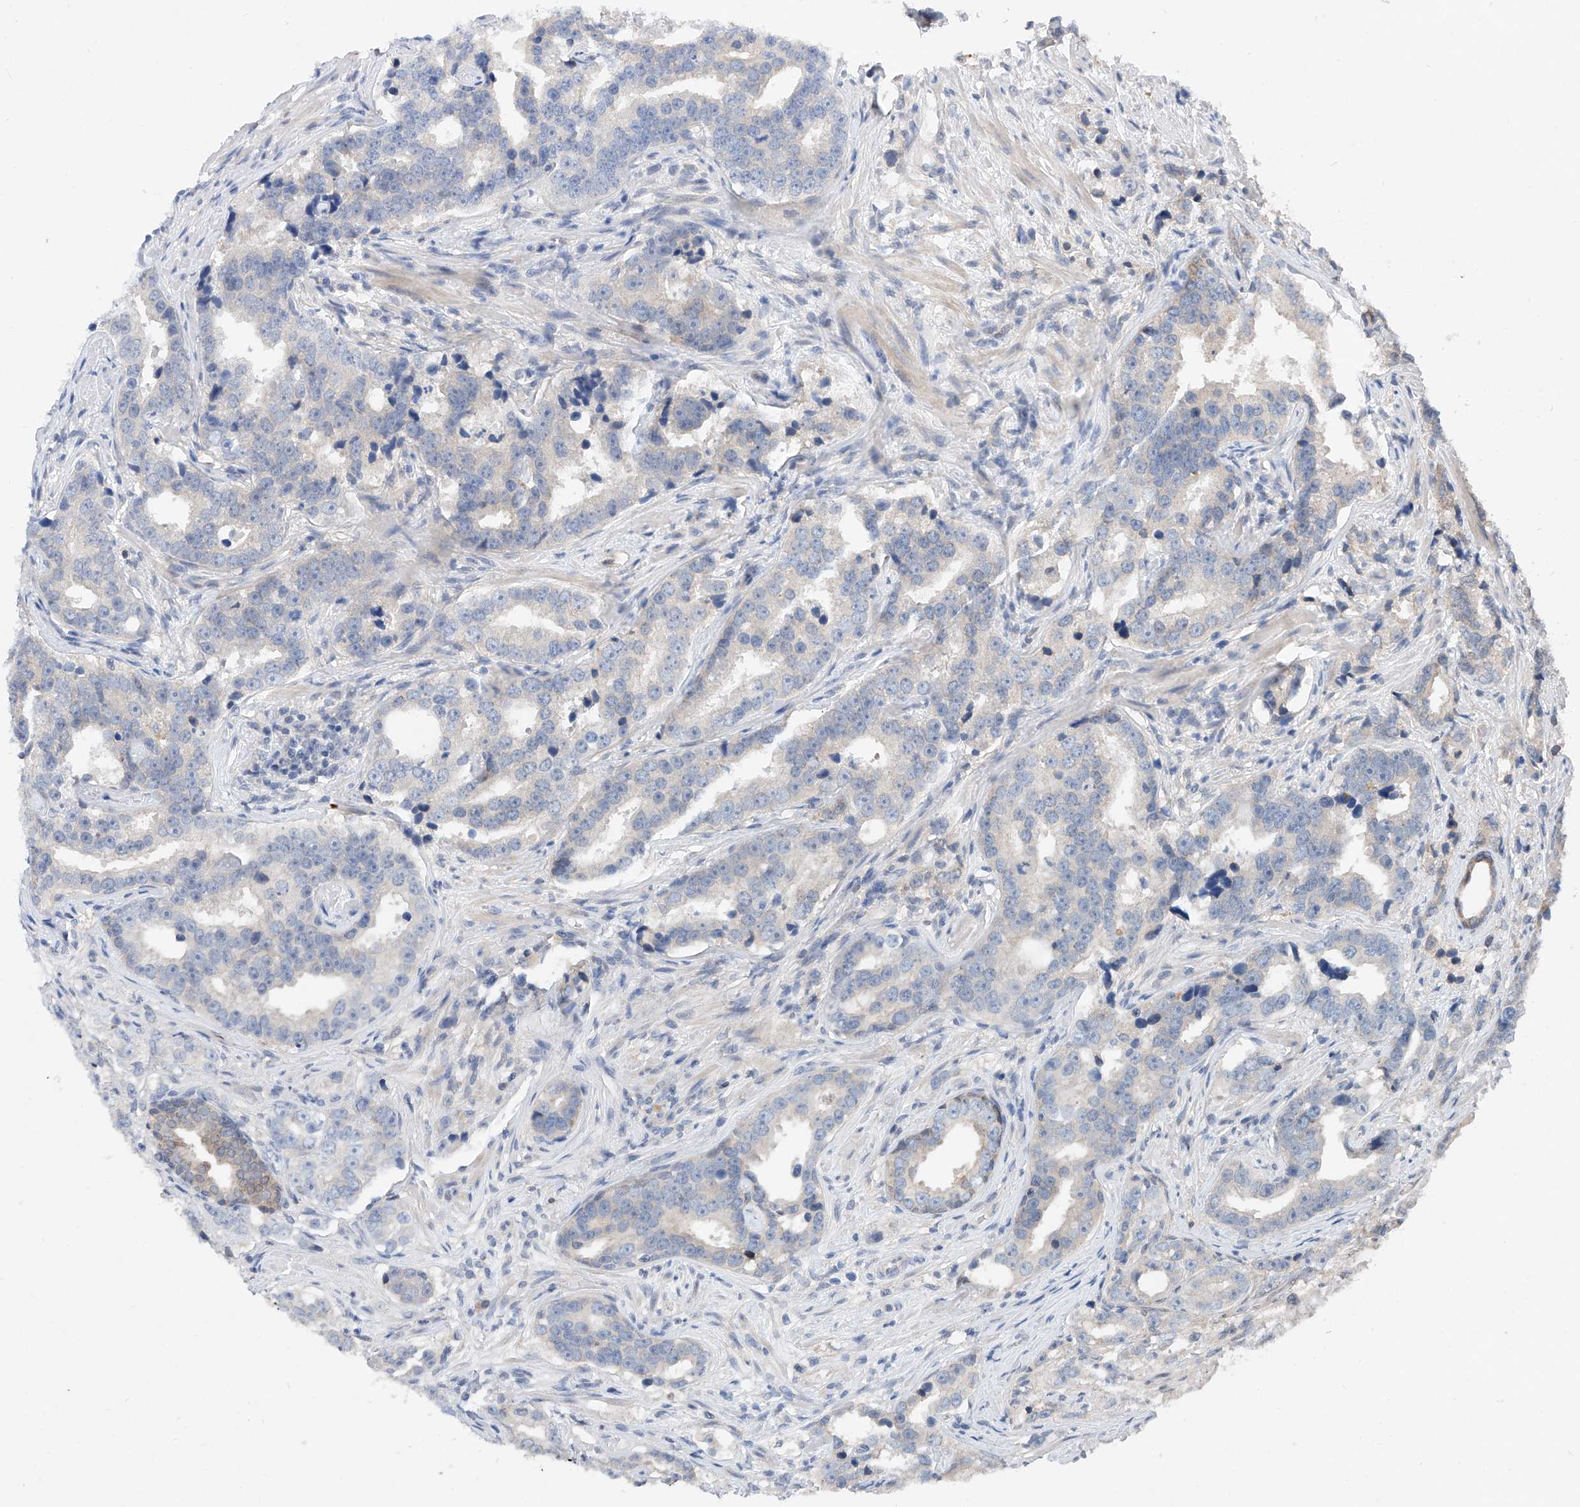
{"staining": {"intensity": "negative", "quantity": "none", "location": "none"}, "tissue": "prostate cancer", "cell_type": "Tumor cells", "image_type": "cancer", "snomed": [{"axis": "morphology", "description": "Adenocarcinoma, High grade"}, {"axis": "topography", "description": "Prostate"}], "caption": "A high-resolution photomicrograph shows immunohistochemistry staining of adenocarcinoma (high-grade) (prostate), which displays no significant staining in tumor cells. The staining is performed using DAB (3,3'-diaminobenzidine) brown chromogen with nuclei counter-stained in using hematoxylin.", "gene": "FUCA2", "patient": {"sex": "male", "age": 62}}